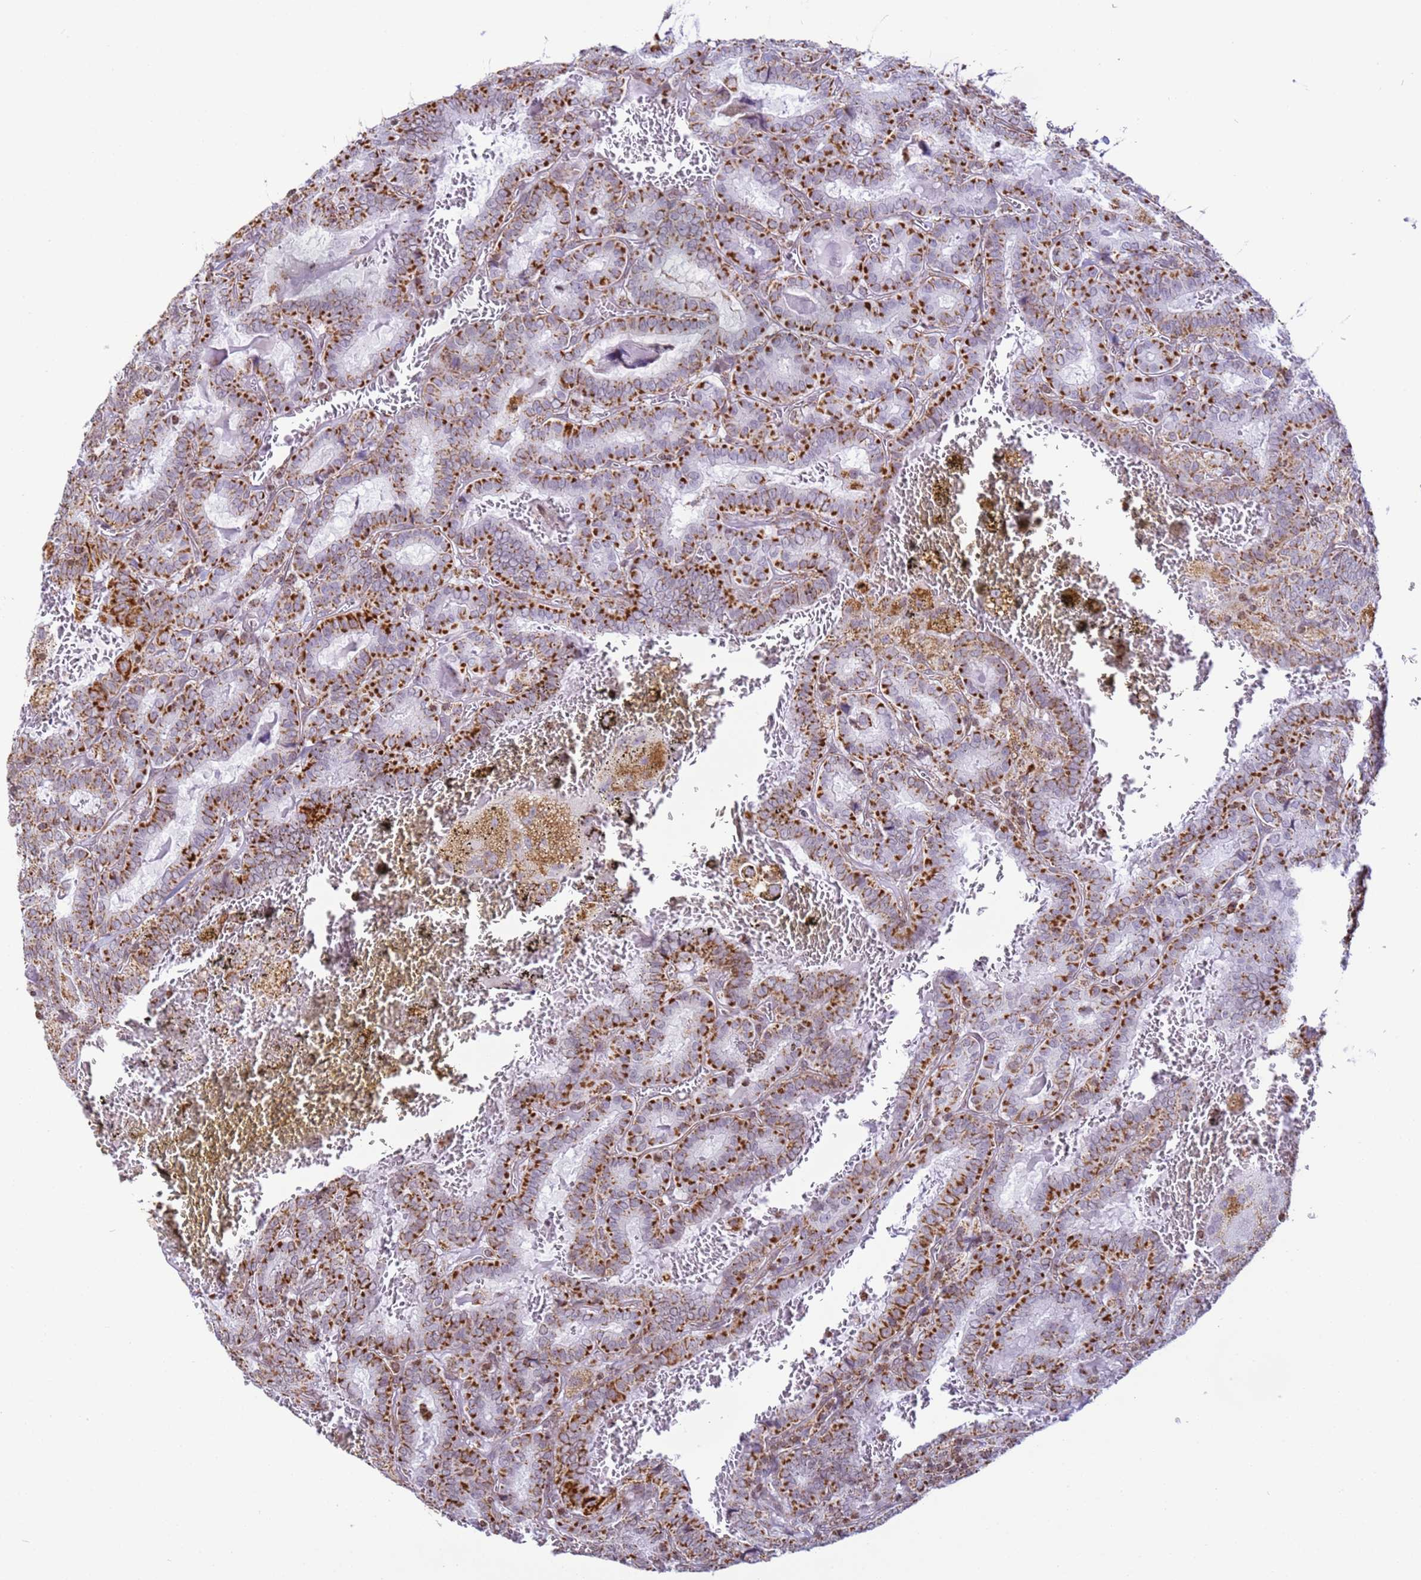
{"staining": {"intensity": "strong", "quantity": ">75%", "location": "cytoplasmic/membranous"}, "tissue": "thyroid cancer", "cell_type": "Tumor cells", "image_type": "cancer", "snomed": [{"axis": "morphology", "description": "Papillary adenocarcinoma, NOS"}, {"axis": "topography", "description": "Thyroid gland"}], "caption": "DAB (3,3'-diaminobenzidine) immunohistochemical staining of thyroid papillary adenocarcinoma exhibits strong cytoplasmic/membranous protein staining in about >75% of tumor cells.", "gene": "HSPE1", "patient": {"sex": "female", "age": 72}}